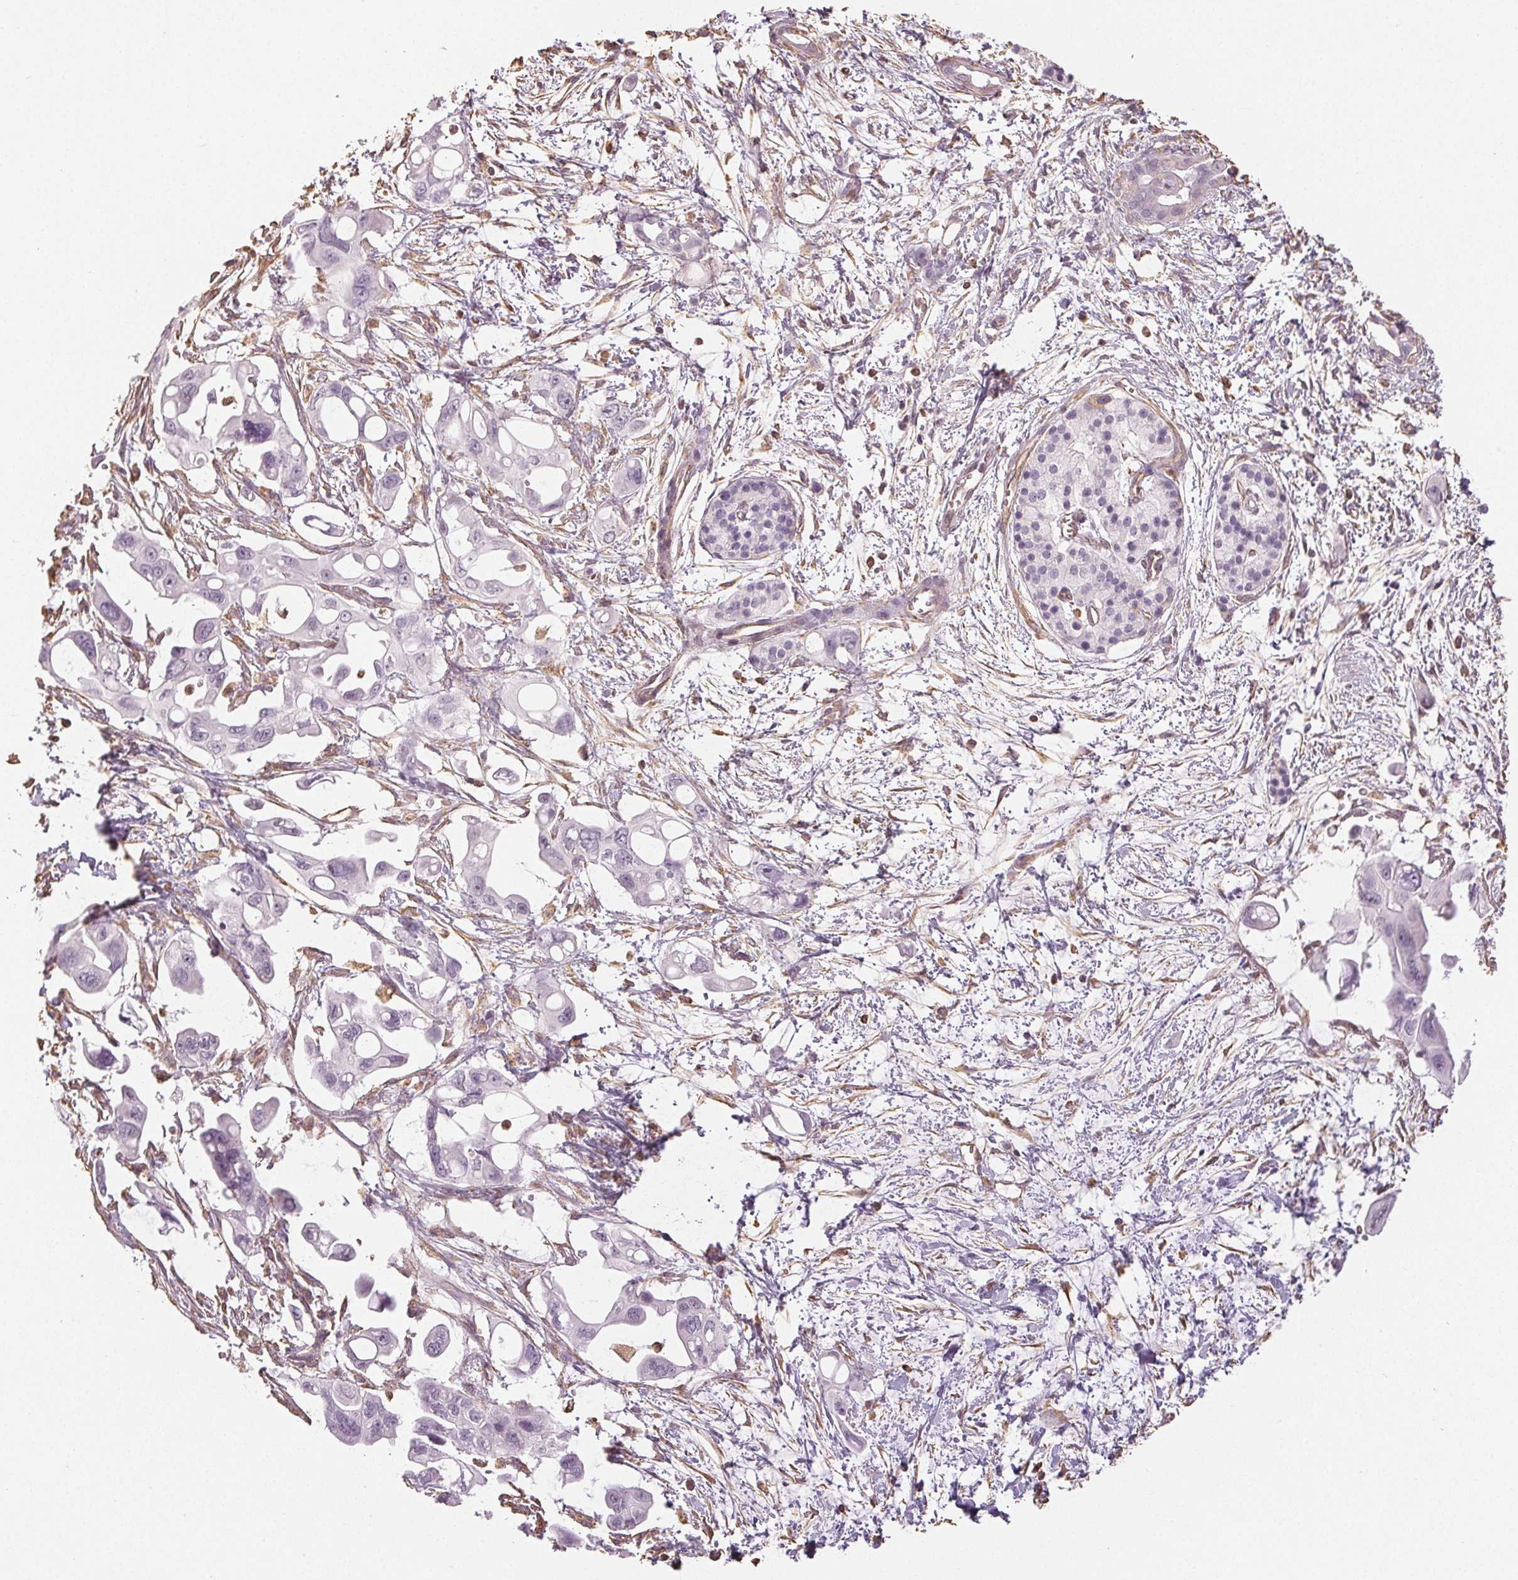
{"staining": {"intensity": "negative", "quantity": "none", "location": "none"}, "tissue": "pancreatic cancer", "cell_type": "Tumor cells", "image_type": "cancer", "snomed": [{"axis": "morphology", "description": "Adenocarcinoma, NOS"}, {"axis": "topography", "description": "Pancreas"}], "caption": "Immunohistochemistry (IHC) histopathology image of neoplastic tissue: human pancreatic adenocarcinoma stained with DAB (3,3'-diaminobenzidine) displays no significant protein positivity in tumor cells.", "gene": "COL7A1", "patient": {"sex": "male", "age": 61}}